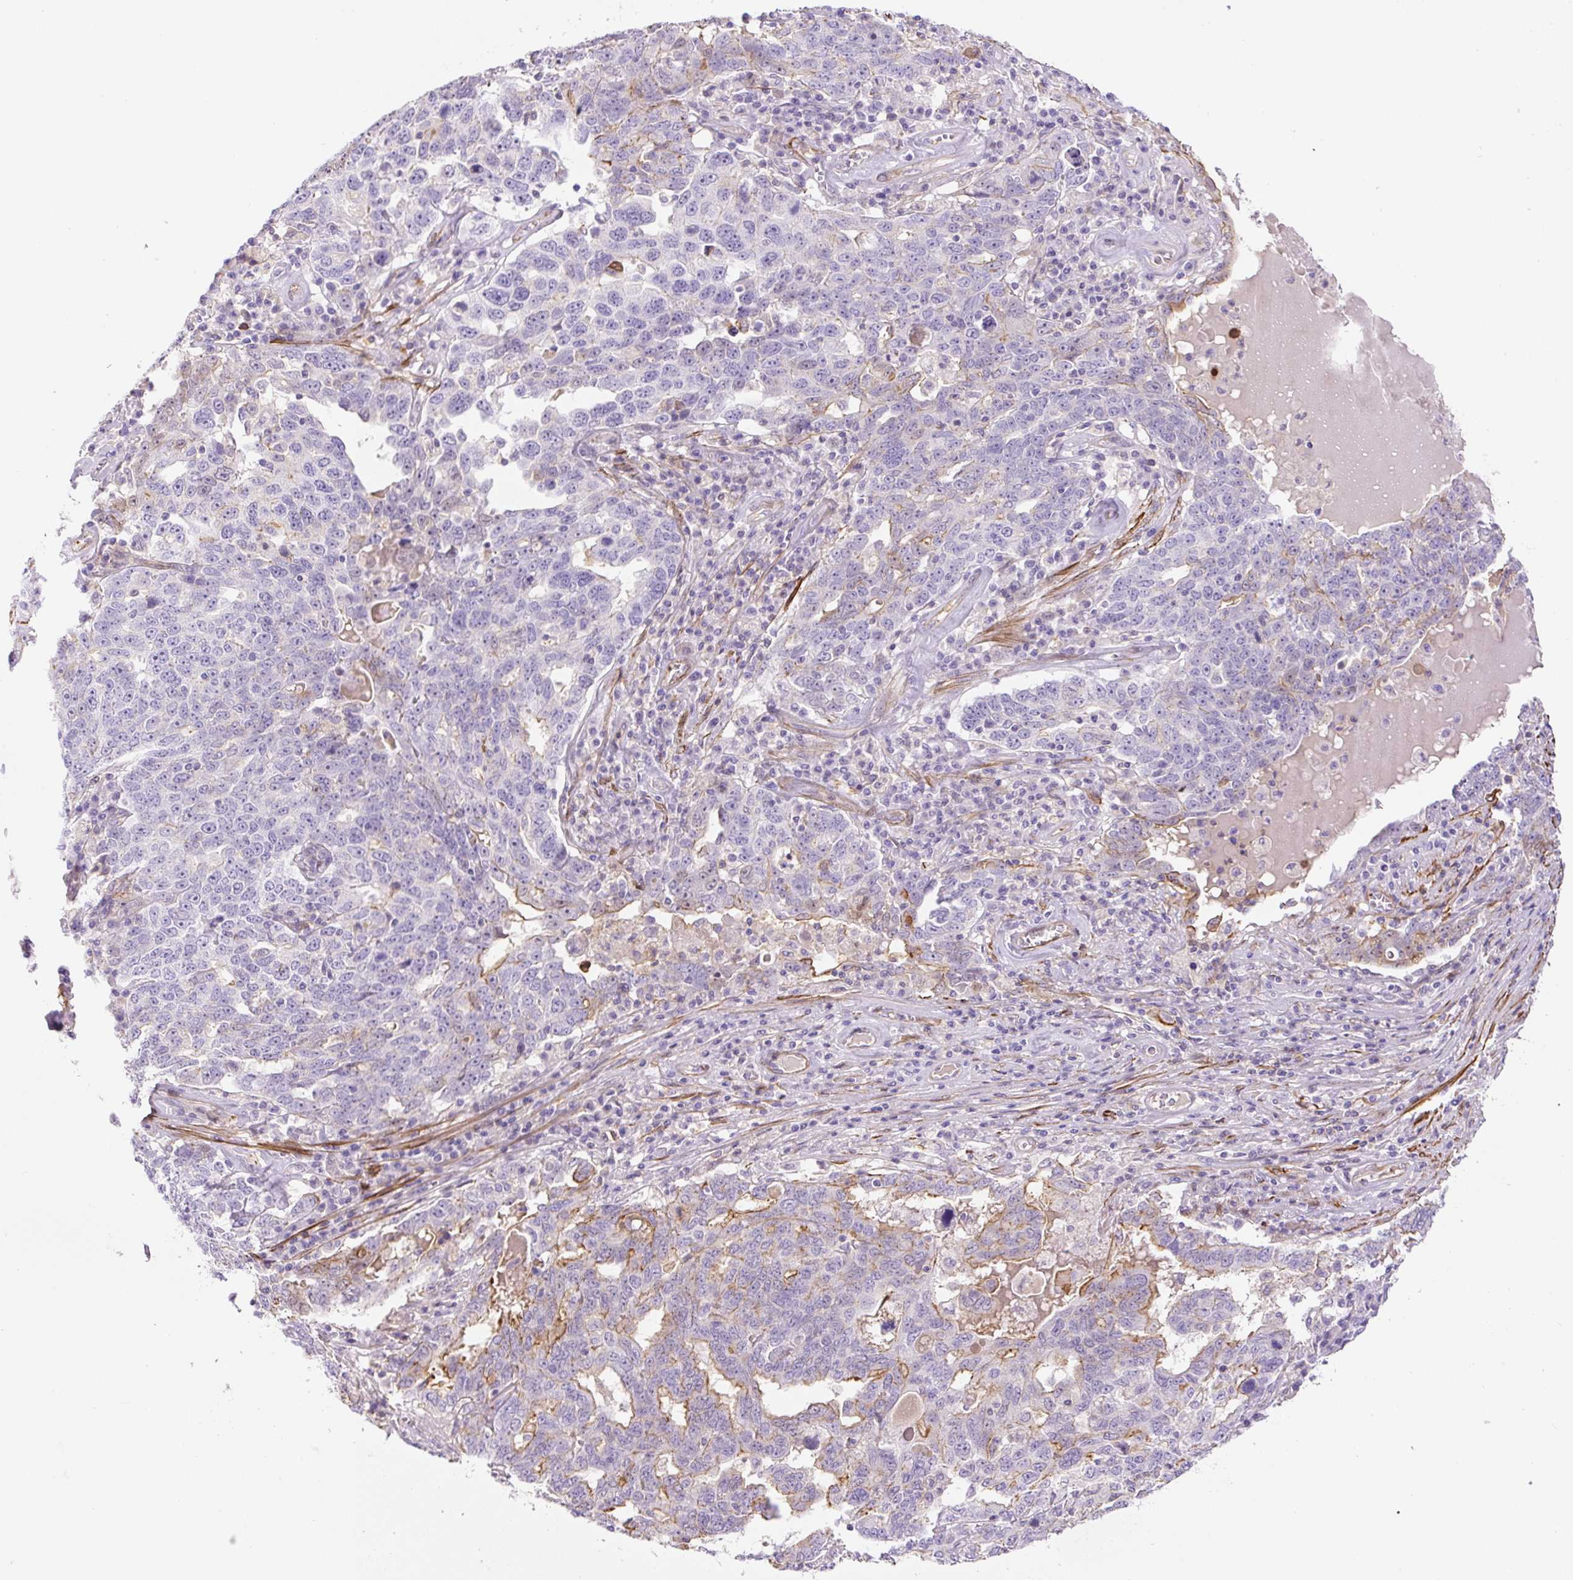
{"staining": {"intensity": "moderate", "quantity": "<25%", "location": "cytoplasmic/membranous"}, "tissue": "ovarian cancer", "cell_type": "Tumor cells", "image_type": "cancer", "snomed": [{"axis": "morphology", "description": "Carcinoma, endometroid"}, {"axis": "topography", "description": "Ovary"}], "caption": "Immunohistochemical staining of ovarian endometroid carcinoma demonstrates low levels of moderate cytoplasmic/membranous protein staining in approximately <25% of tumor cells. Immunohistochemistry stains the protein in brown and the nuclei are stained blue.", "gene": "B3GALT5", "patient": {"sex": "female", "age": 62}}